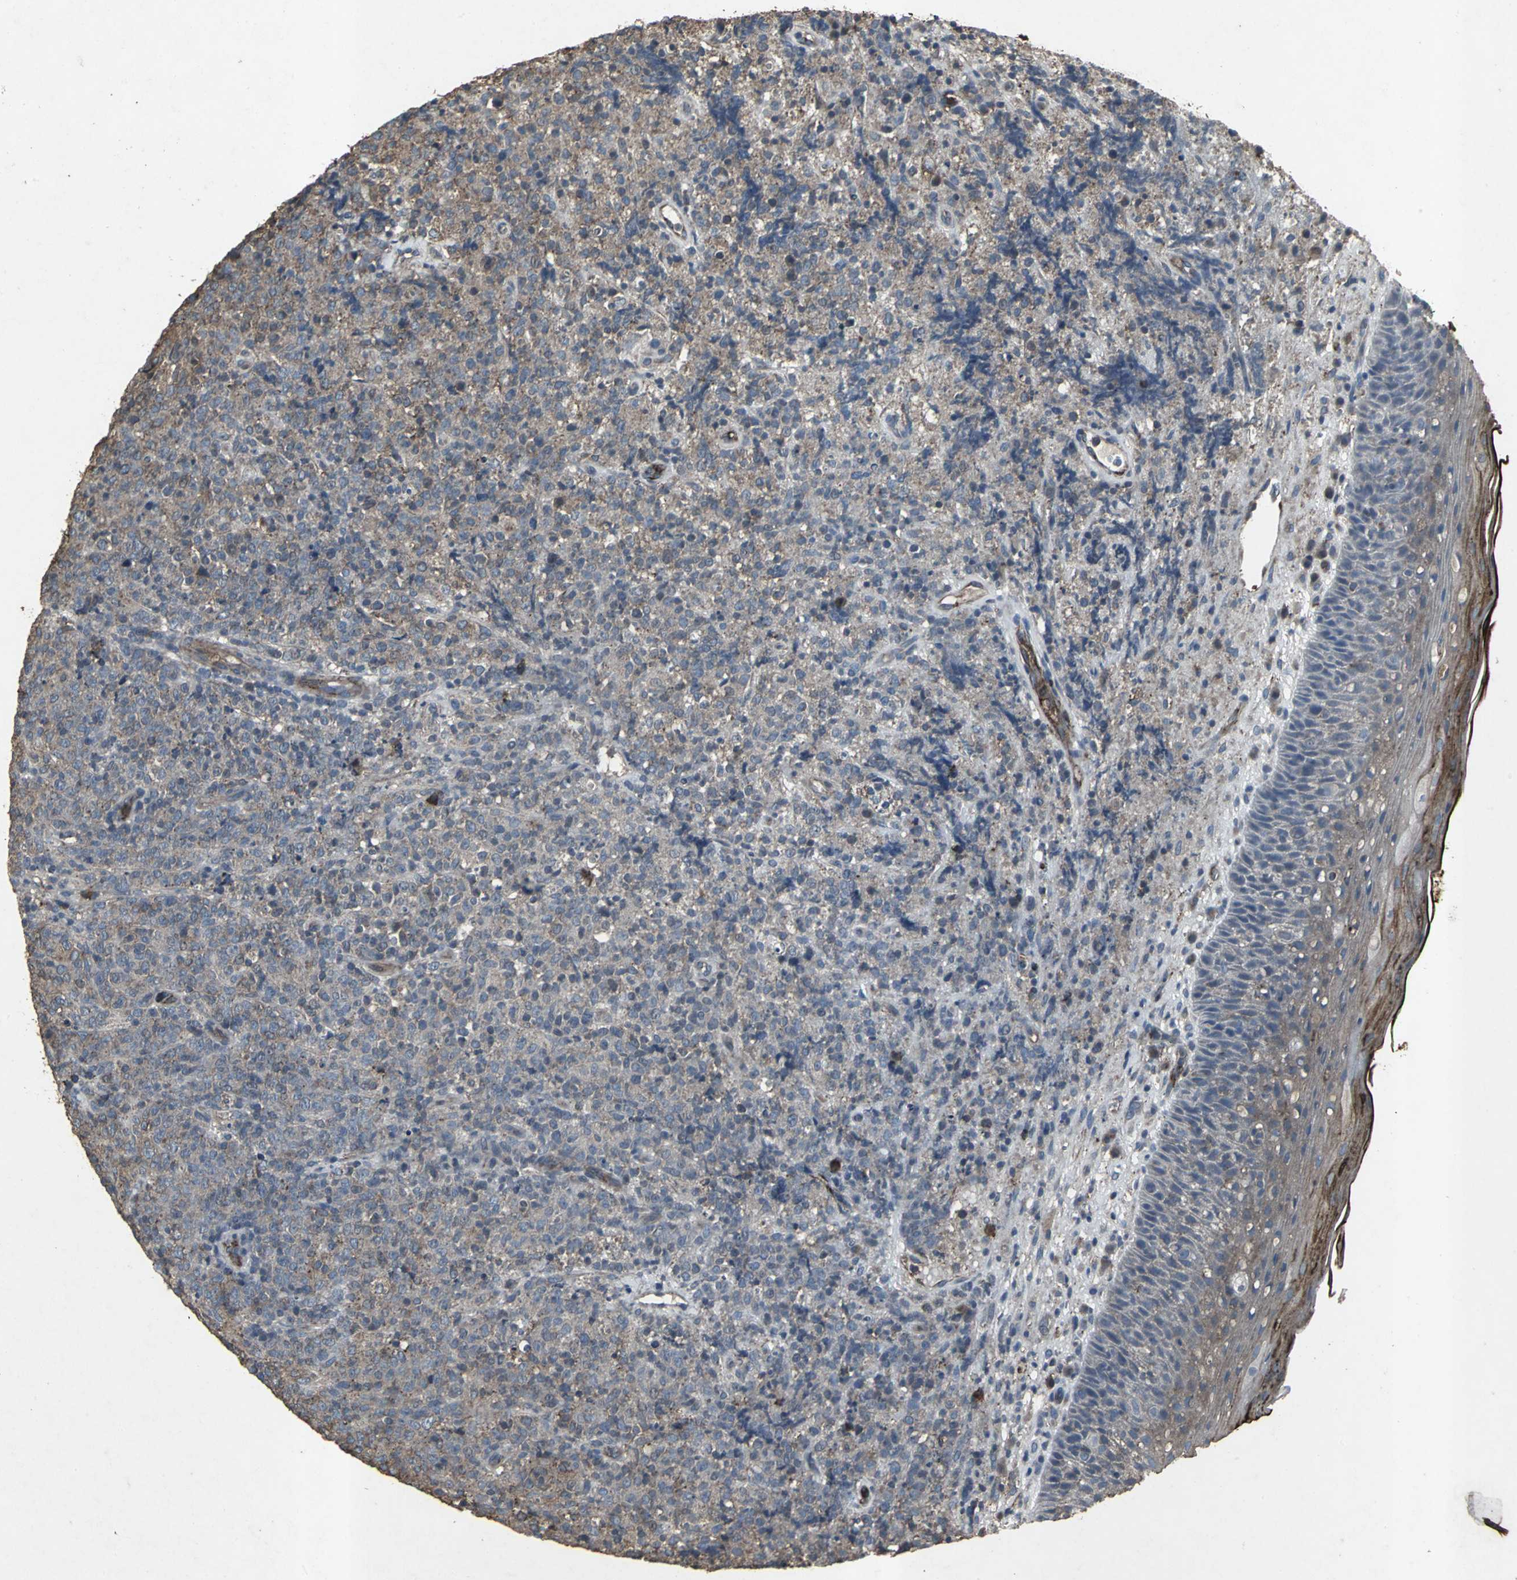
{"staining": {"intensity": "moderate", "quantity": "25%-75%", "location": "cytoplasmic/membranous"}, "tissue": "lymphoma", "cell_type": "Tumor cells", "image_type": "cancer", "snomed": [{"axis": "morphology", "description": "Malignant lymphoma, non-Hodgkin's type, High grade"}, {"axis": "topography", "description": "Tonsil"}], "caption": "Immunohistochemistry (IHC) photomicrograph of neoplastic tissue: human lymphoma stained using immunohistochemistry demonstrates medium levels of moderate protein expression localized specifically in the cytoplasmic/membranous of tumor cells, appearing as a cytoplasmic/membranous brown color.", "gene": "CCR9", "patient": {"sex": "female", "age": 36}}